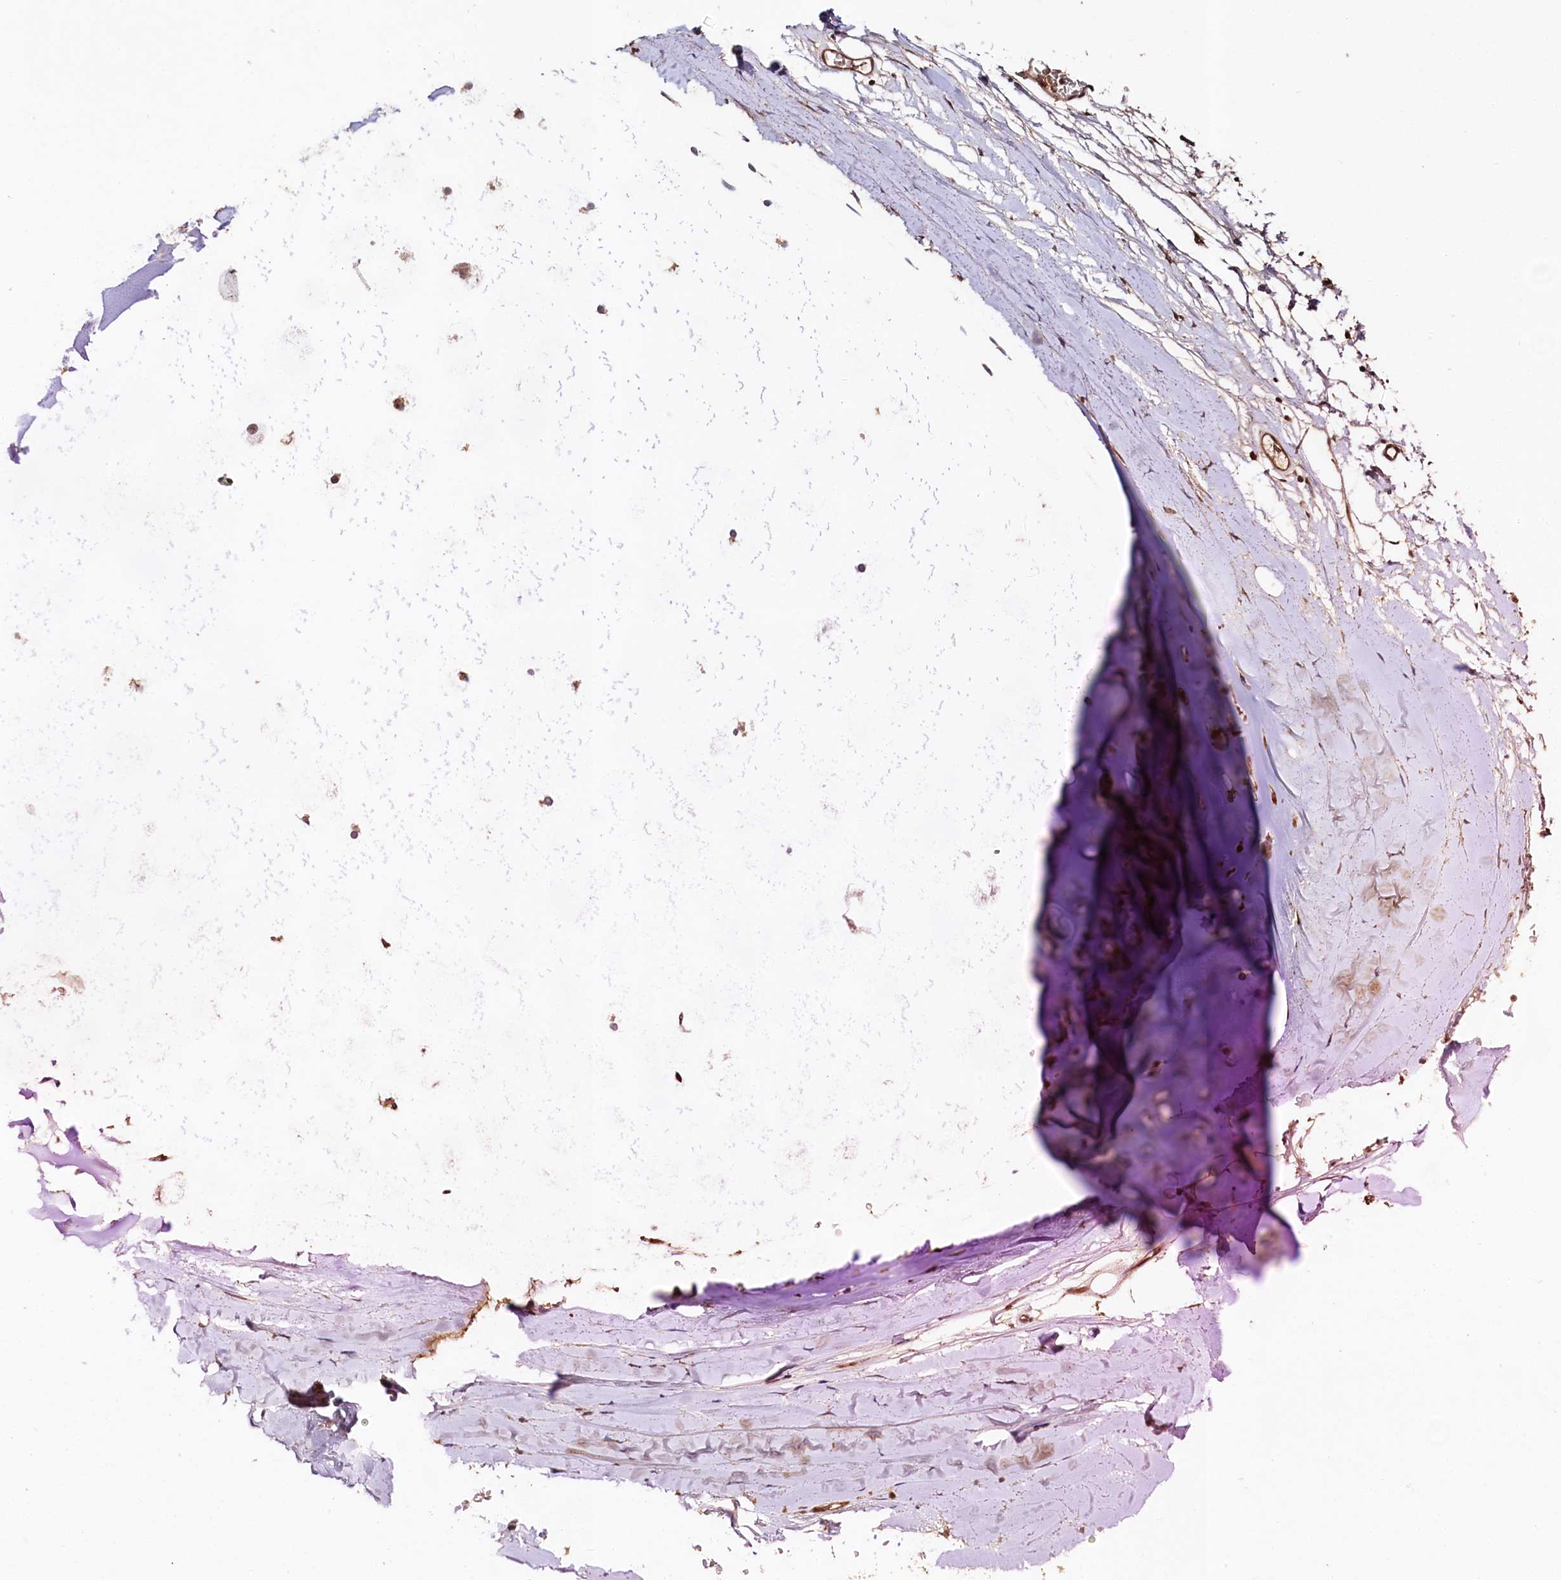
{"staining": {"intensity": "weak", "quantity": "25%-75%", "location": "cytoplasmic/membranous"}, "tissue": "adipose tissue", "cell_type": "Adipocytes", "image_type": "normal", "snomed": [{"axis": "morphology", "description": "Normal tissue, NOS"}, {"axis": "topography", "description": "Lymph node"}, {"axis": "topography", "description": "Bronchus"}], "caption": "An image of human adipose tissue stained for a protein shows weak cytoplasmic/membranous brown staining in adipocytes. Immunohistochemistry (ihc) stains the protein in brown and the nuclei are stained blue.", "gene": "NEDD1", "patient": {"sex": "male", "age": 63}}